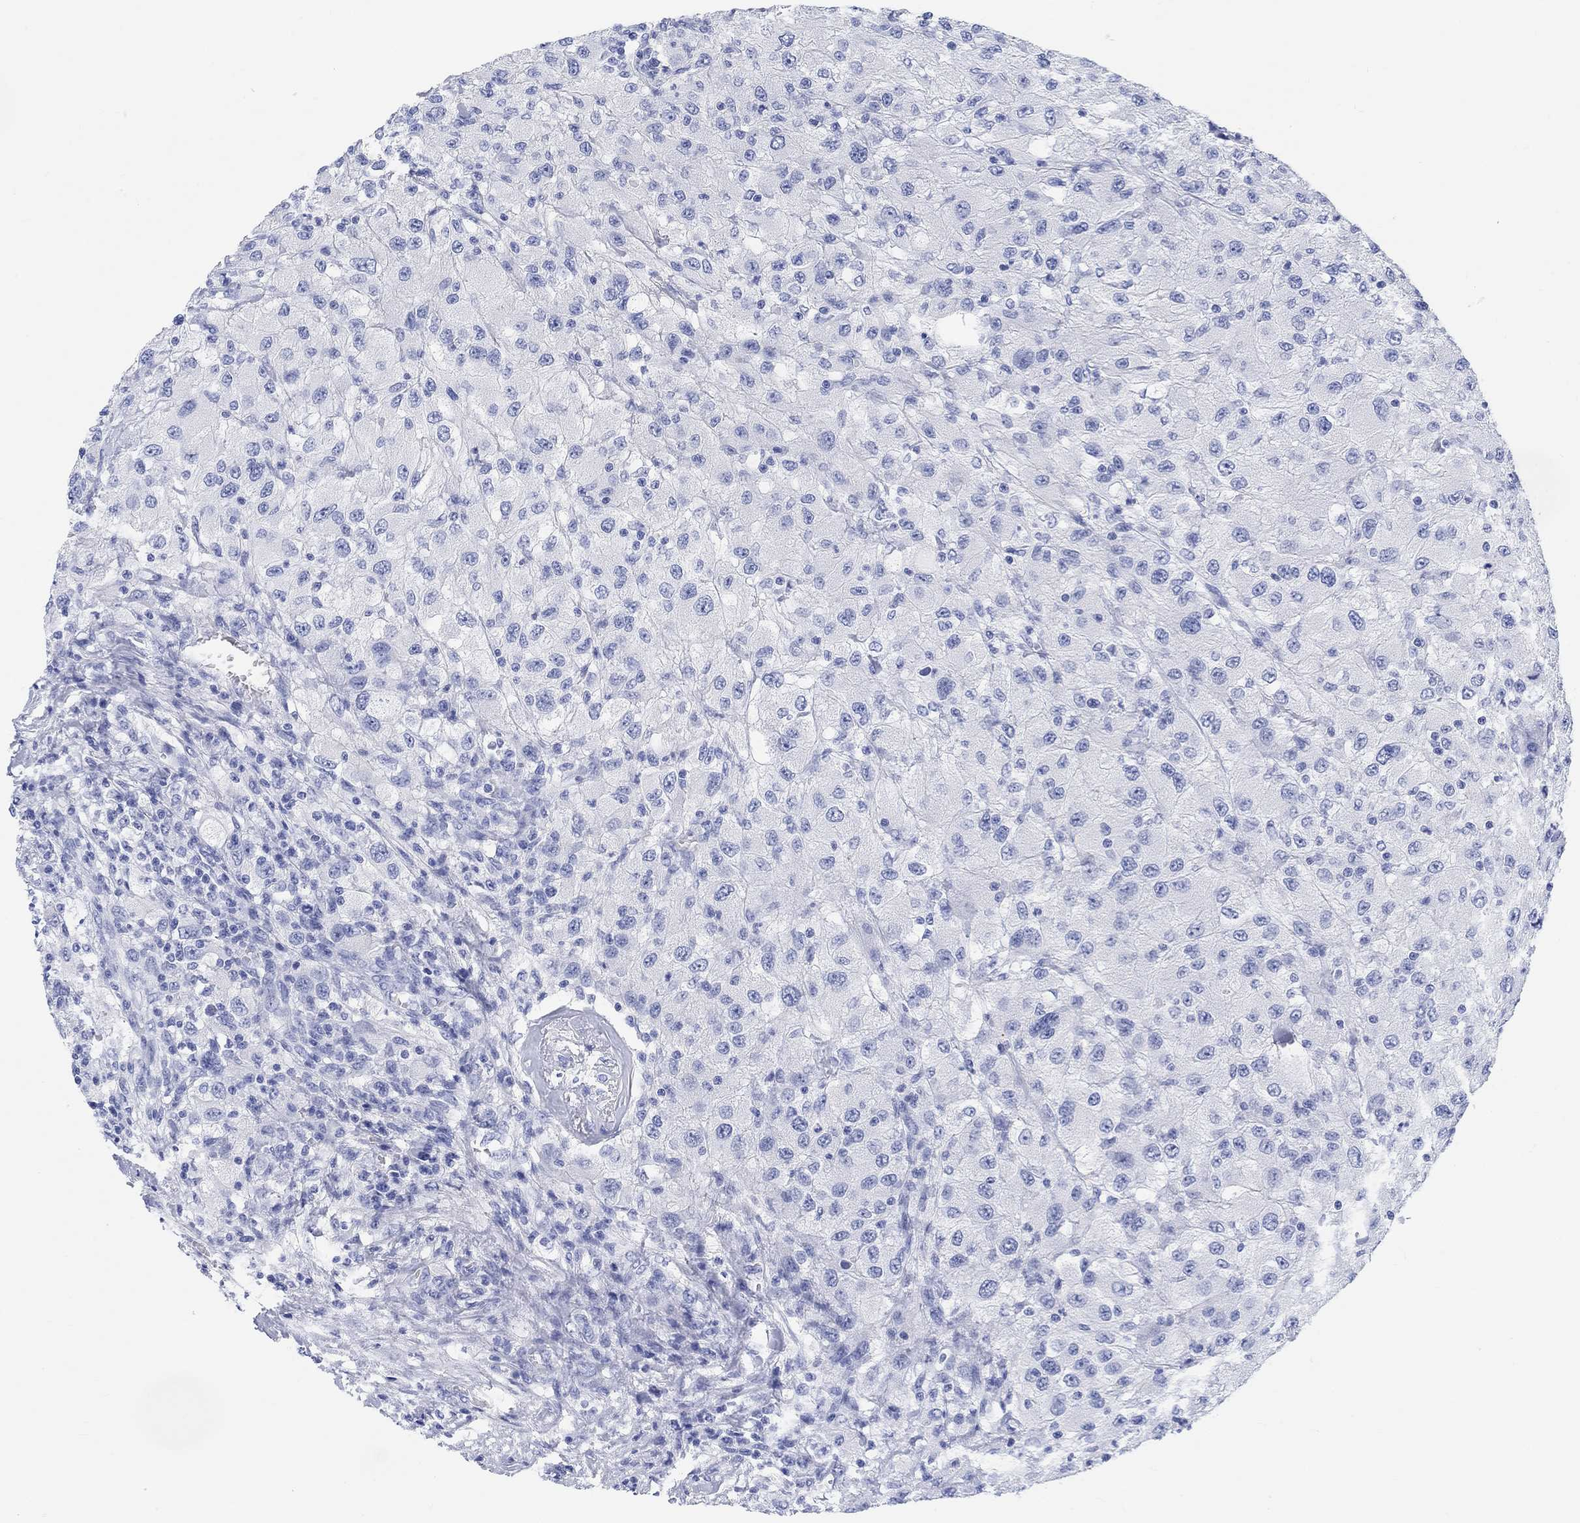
{"staining": {"intensity": "negative", "quantity": "none", "location": "none"}, "tissue": "renal cancer", "cell_type": "Tumor cells", "image_type": "cancer", "snomed": [{"axis": "morphology", "description": "Adenocarcinoma, NOS"}, {"axis": "topography", "description": "Kidney"}], "caption": "Immunohistochemistry (IHC) photomicrograph of renal adenocarcinoma stained for a protein (brown), which demonstrates no expression in tumor cells.", "gene": "XIRP2", "patient": {"sex": "female", "age": 67}}